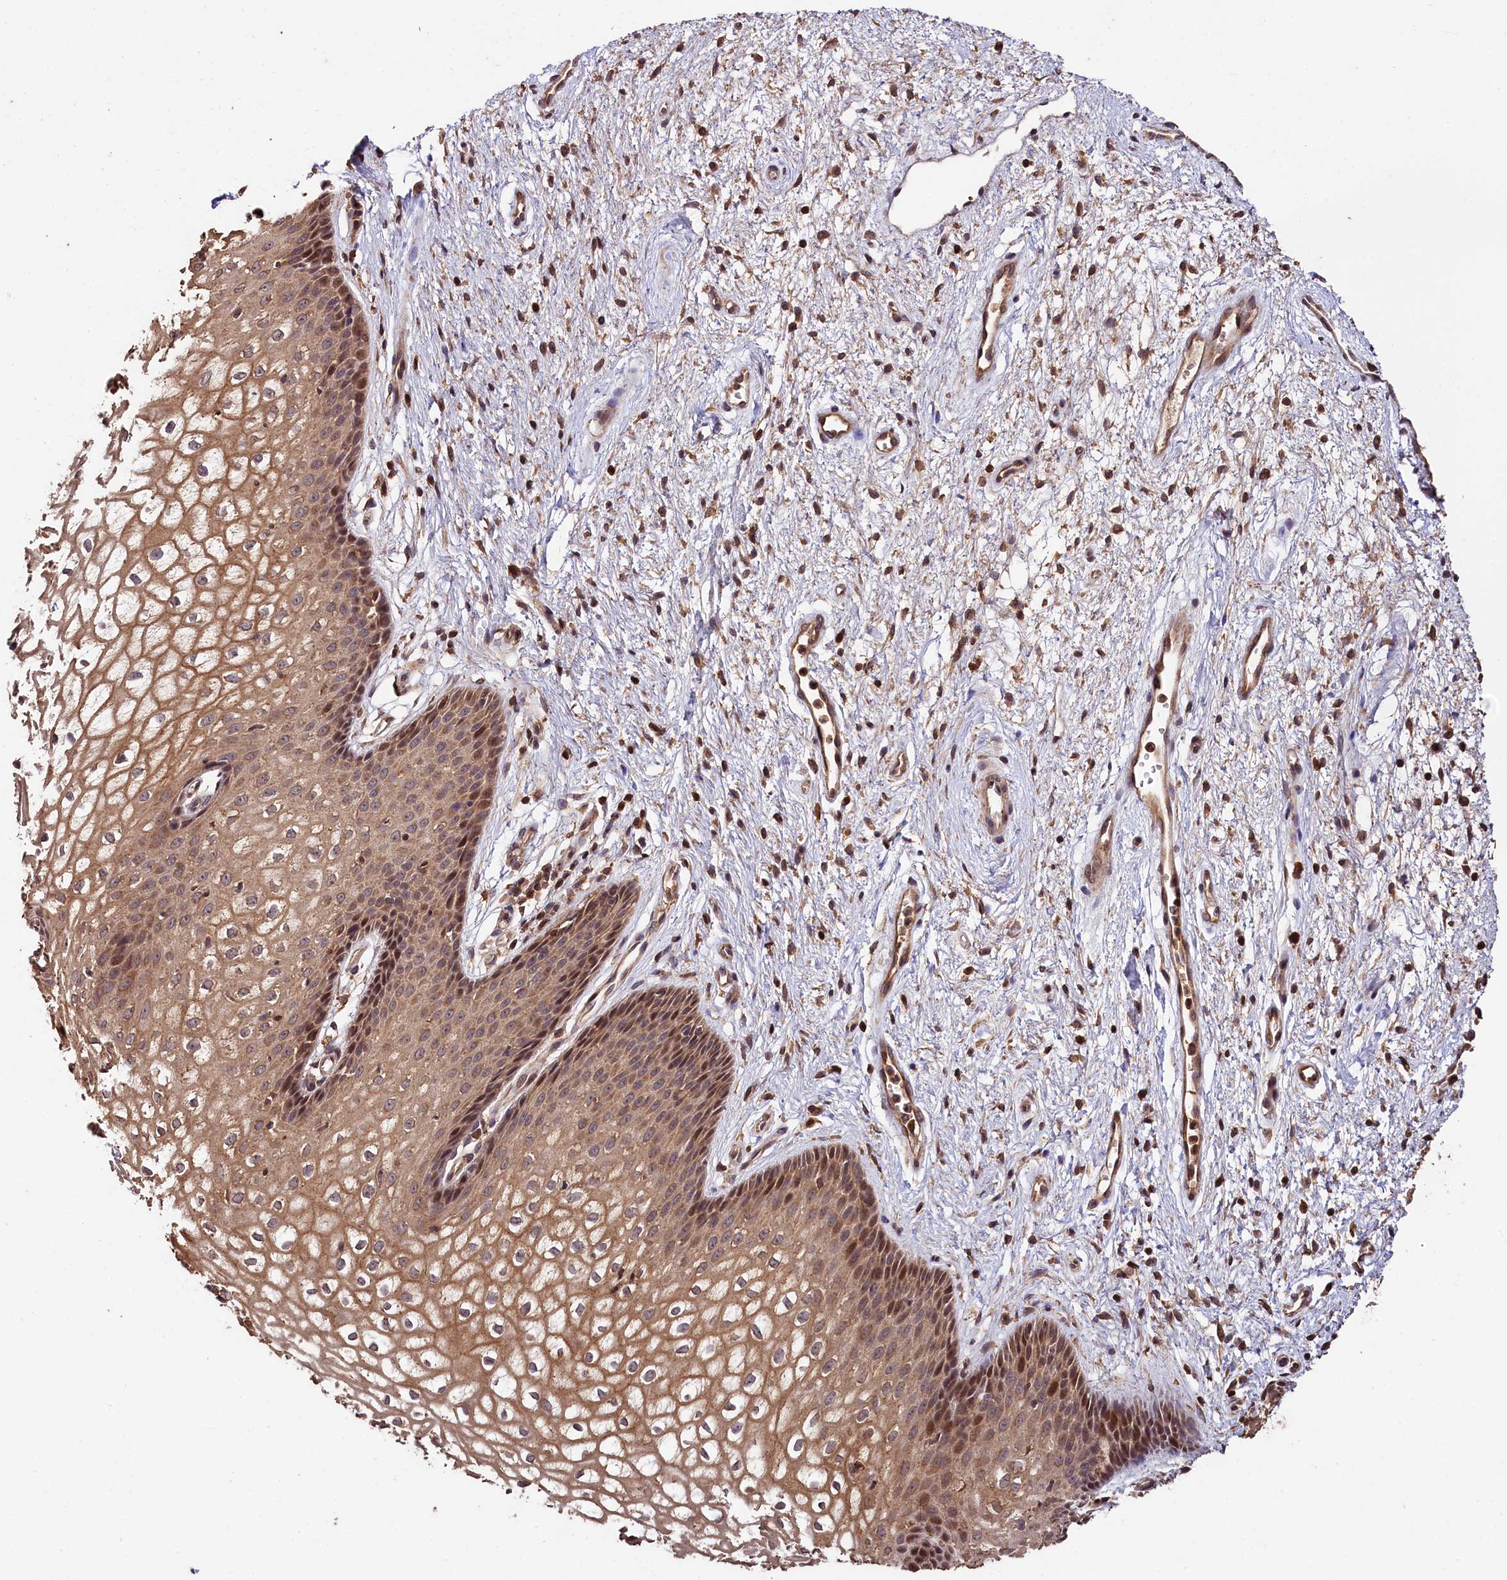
{"staining": {"intensity": "moderate", "quantity": "25%-75%", "location": "cytoplasmic/membranous,nuclear"}, "tissue": "vagina", "cell_type": "Squamous epithelial cells", "image_type": "normal", "snomed": [{"axis": "morphology", "description": "Normal tissue, NOS"}, {"axis": "topography", "description": "Vagina"}], "caption": "Squamous epithelial cells display medium levels of moderate cytoplasmic/membranous,nuclear positivity in approximately 25%-75% of cells in normal vagina. (IHC, brightfield microscopy, high magnification).", "gene": "KPTN", "patient": {"sex": "female", "age": 34}}